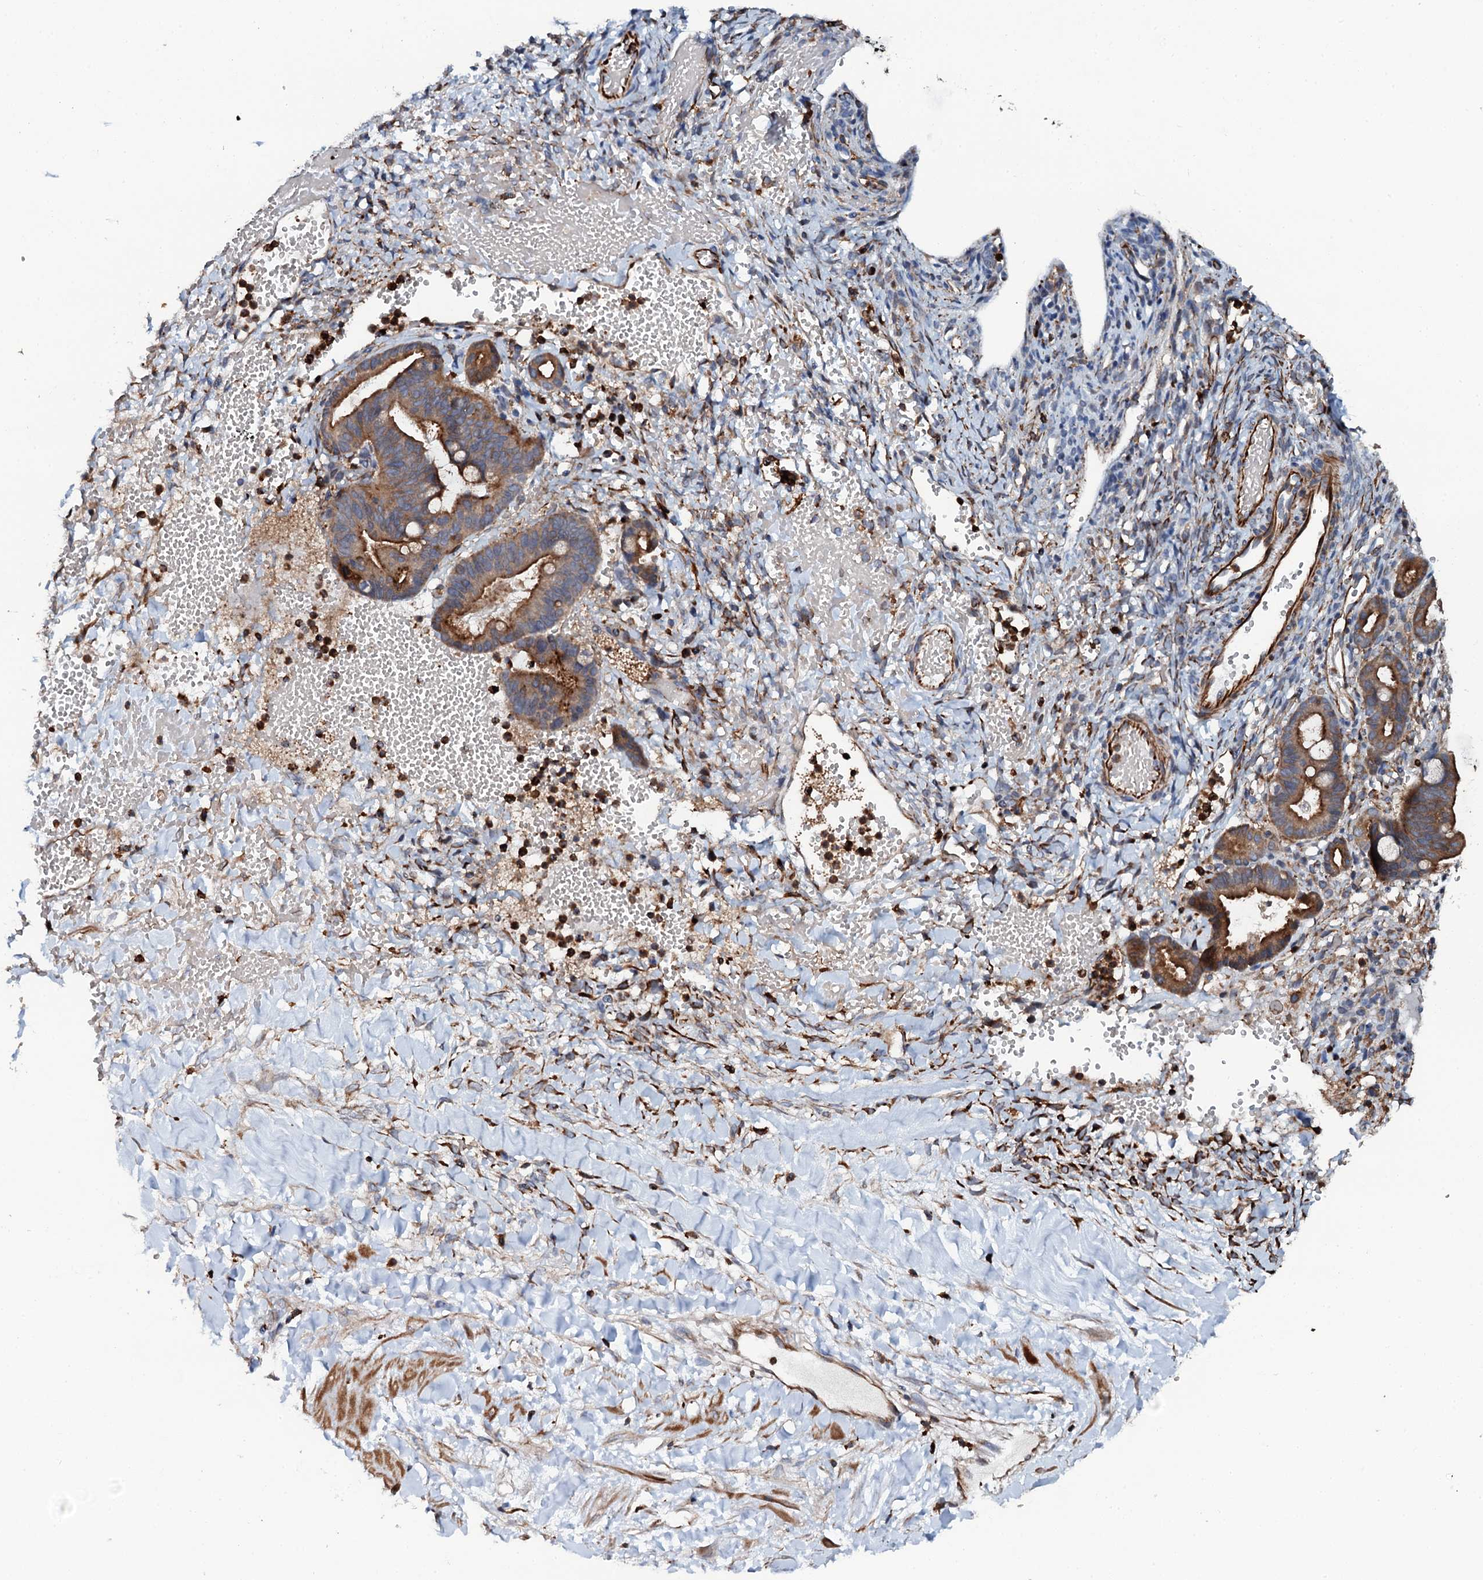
{"staining": {"intensity": "strong", "quantity": ">75%", "location": "cytoplasmic/membranous"}, "tissue": "ovarian cancer", "cell_type": "Tumor cells", "image_type": "cancer", "snomed": [{"axis": "morphology", "description": "Cystadenocarcinoma, mucinous, NOS"}, {"axis": "topography", "description": "Ovary"}], "caption": "An immunohistochemistry (IHC) image of neoplastic tissue is shown. Protein staining in brown highlights strong cytoplasmic/membranous positivity in ovarian mucinous cystadenocarcinoma within tumor cells.", "gene": "VAMP8", "patient": {"sex": "female", "age": 73}}